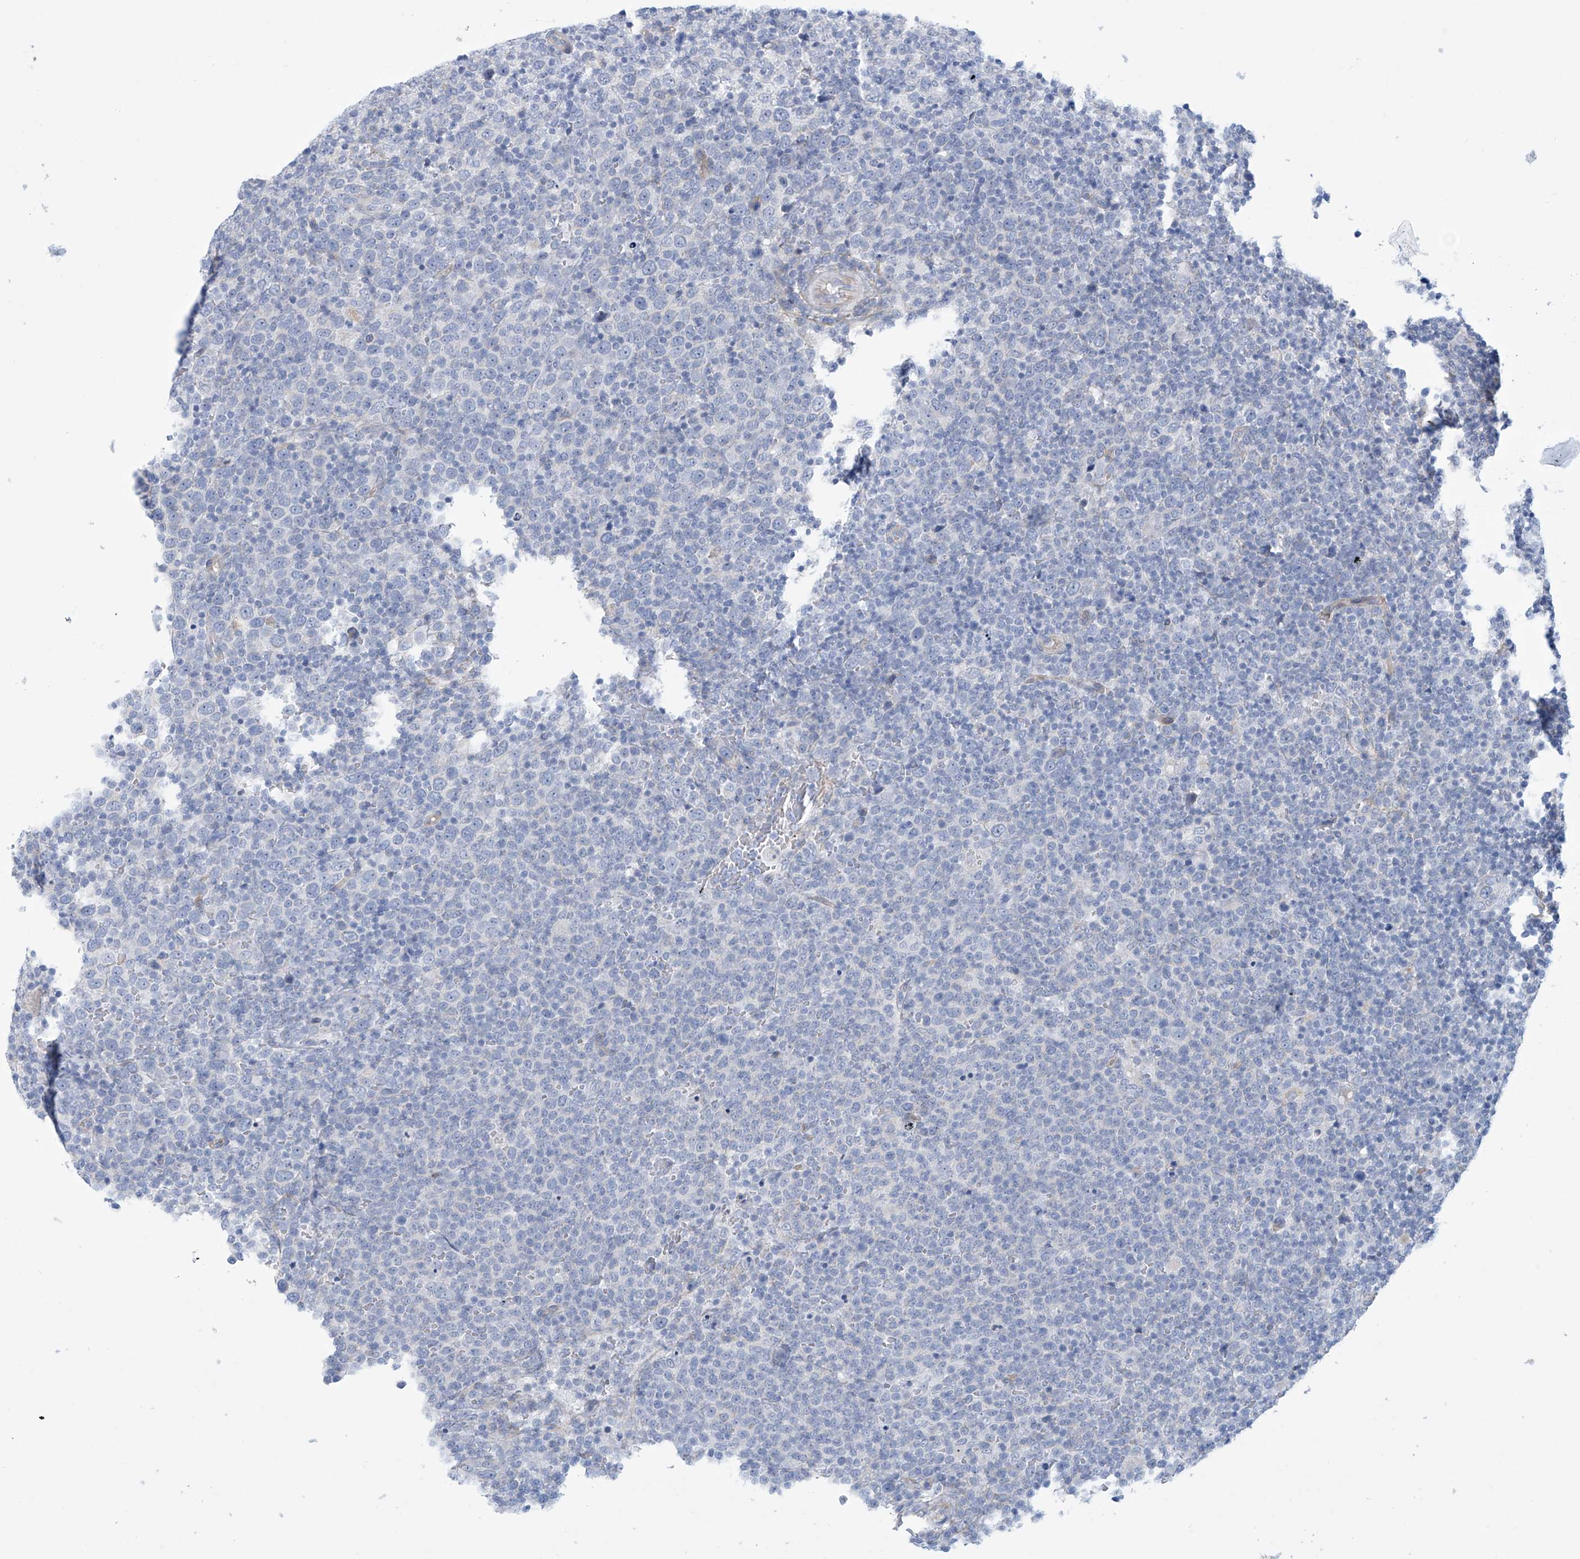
{"staining": {"intensity": "negative", "quantity": "none", "location": "none"}, "tissue": "lymphoma", "cell_type": "Tumor cells", "image_type": "cancer", "snomed": [{"axis": "morphology", "description": "Malignant lymphoma, non-Hodgkin's type, High grade"}, {"axis": "topography", "description": "Lymph node"}], "caption": "This photomicrograph is of malignant lymphoma, non-Hodgkin's type (high-grade) stained with immunohistochemistry (IHC) to label a protein in brown with the nuclei are counter-stained blue. There is no expression in tumor cells.", "gene": "ABHD13", "patient": {"sex": "male", "age": 61}}